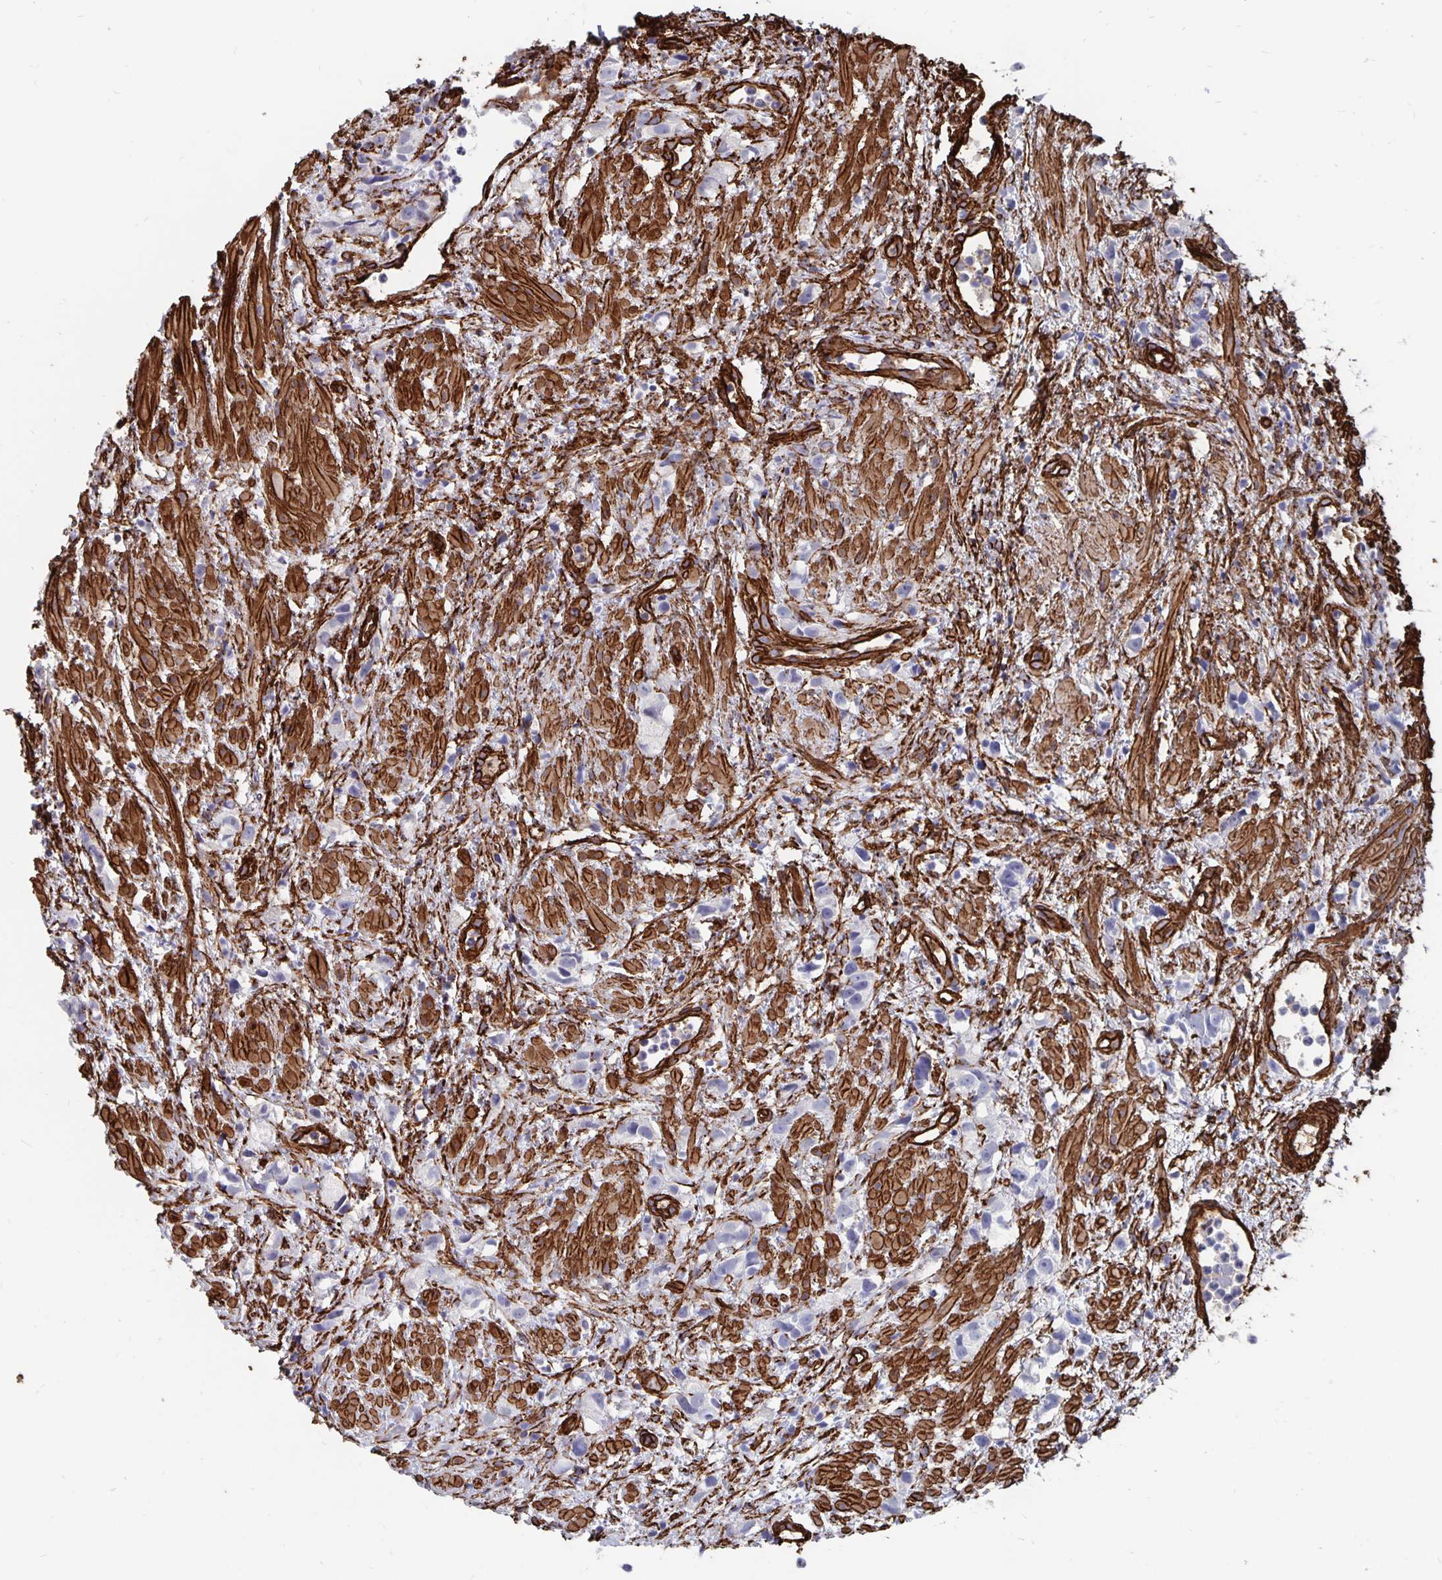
{"staining": {"intensity": "negative", "quantity": "none", "location": "none"}, "tissue": "prostate cancer", "cell_type": "Tumor cells", "image_type": "cancer", "snomed": [{"axis": "morphology", "description": "Adenocarcinoma, High grade"}, {"axis": "topography", "description": "Prostate"}], "caption": "Immunohistochemistry photomicrograph of neoplastic tissue: human prostate high-grade adenocarcinoma stained with DAB shows no significant protein staining in tumor cells.", "gene": "DCHS2", "patient": {"sex": "male", "age": 75}}